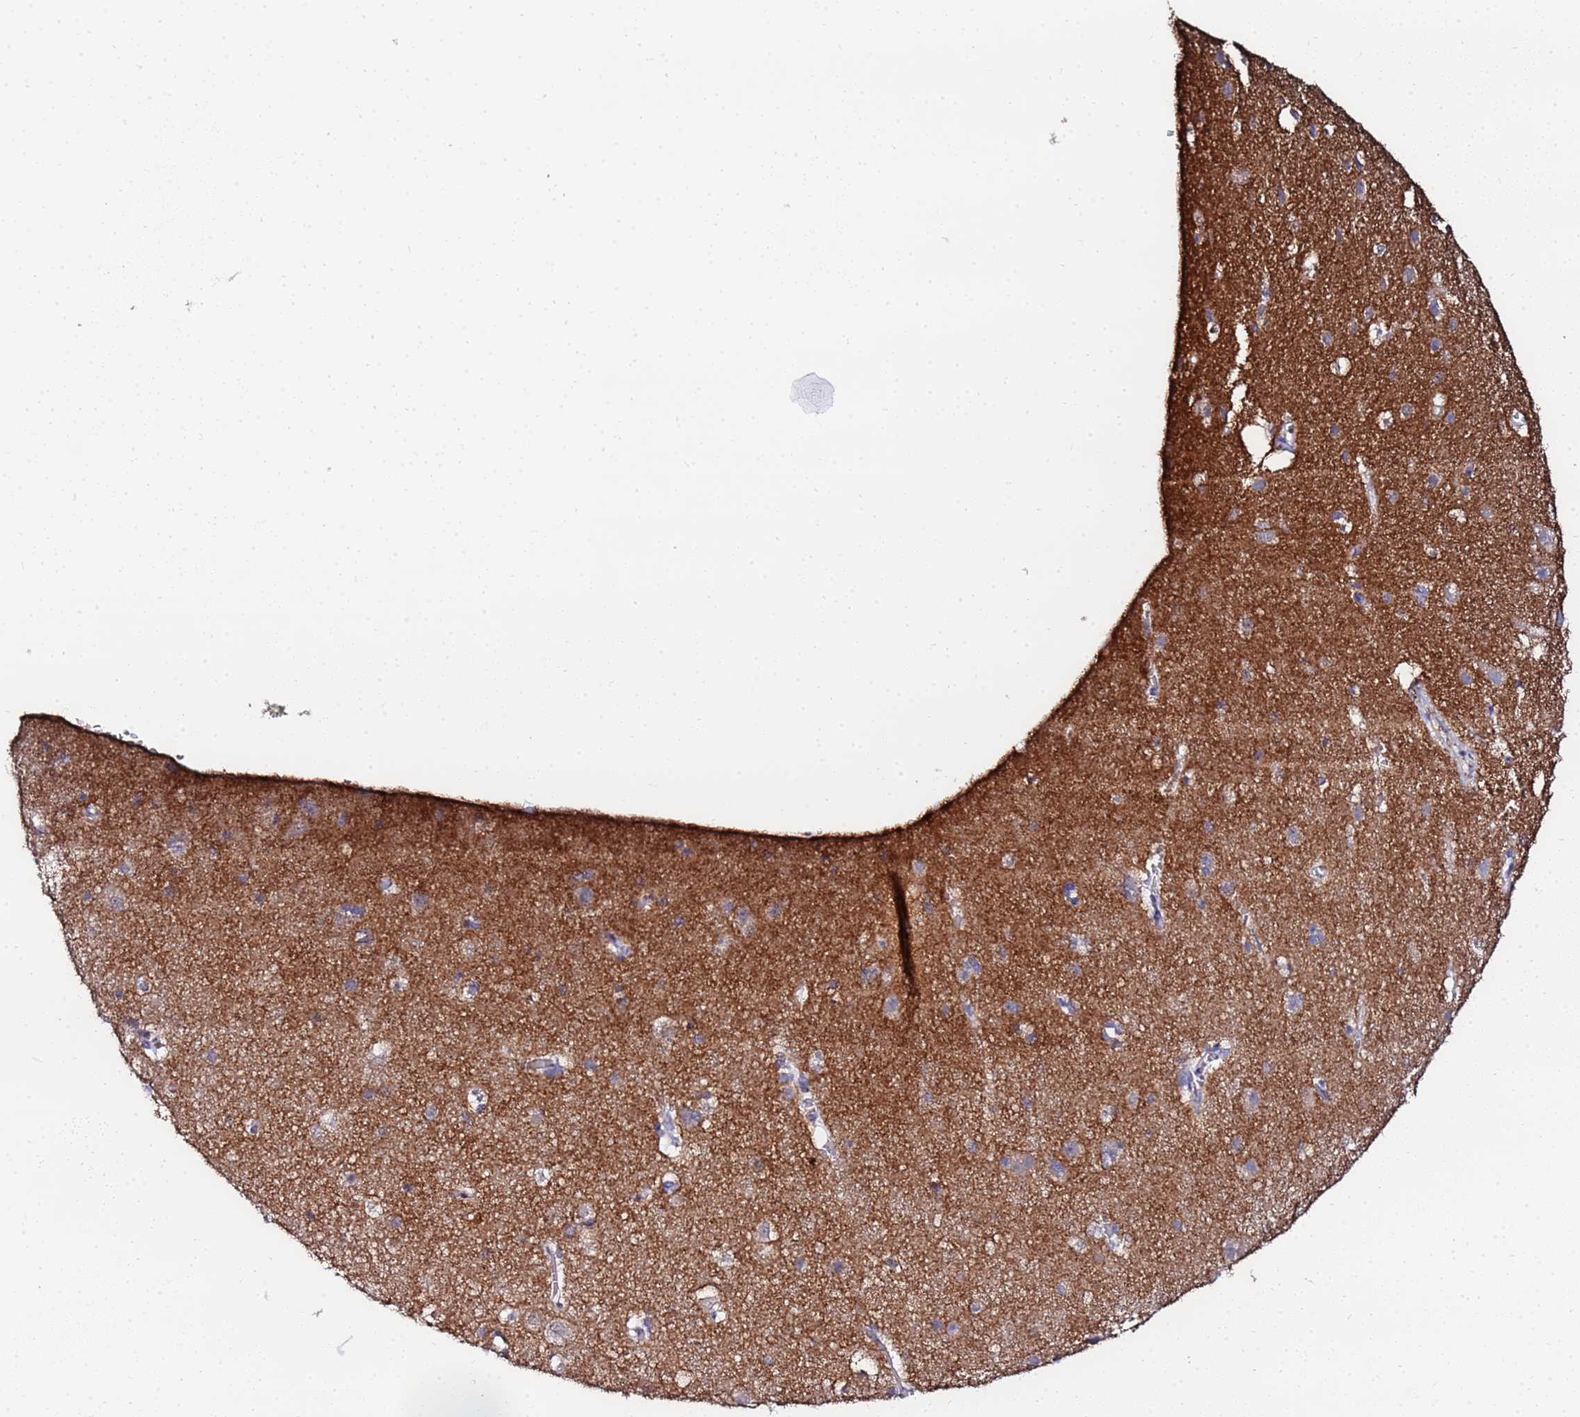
{"staining": {"intensity": "weak", "quantity": "25%-75%", "location": "cytoplasmic/membranous"}, "tissue": "cerebral cortex", "cell_type": "Endothelial cells", "image_type": "normal", "snomed": [{"axis": "morphology", "description": "Normal tissue, NOS"}, {"axis": "topography", "description": "Cerebral cortex"}], "caption": "Endothelial cells show low levels of weak cytoplasmic/membranous expression in approximately 25%-75% of cells in normal human cerebral cortex. The staining is performed using DAB (3,3'-diaminobenzidine) brown chromogen to label protein expression. The nuclei are counter-stained blue using hematoxylin.", "gene": "TCP10L", "patient": {"sex": "male", "age": 54}}